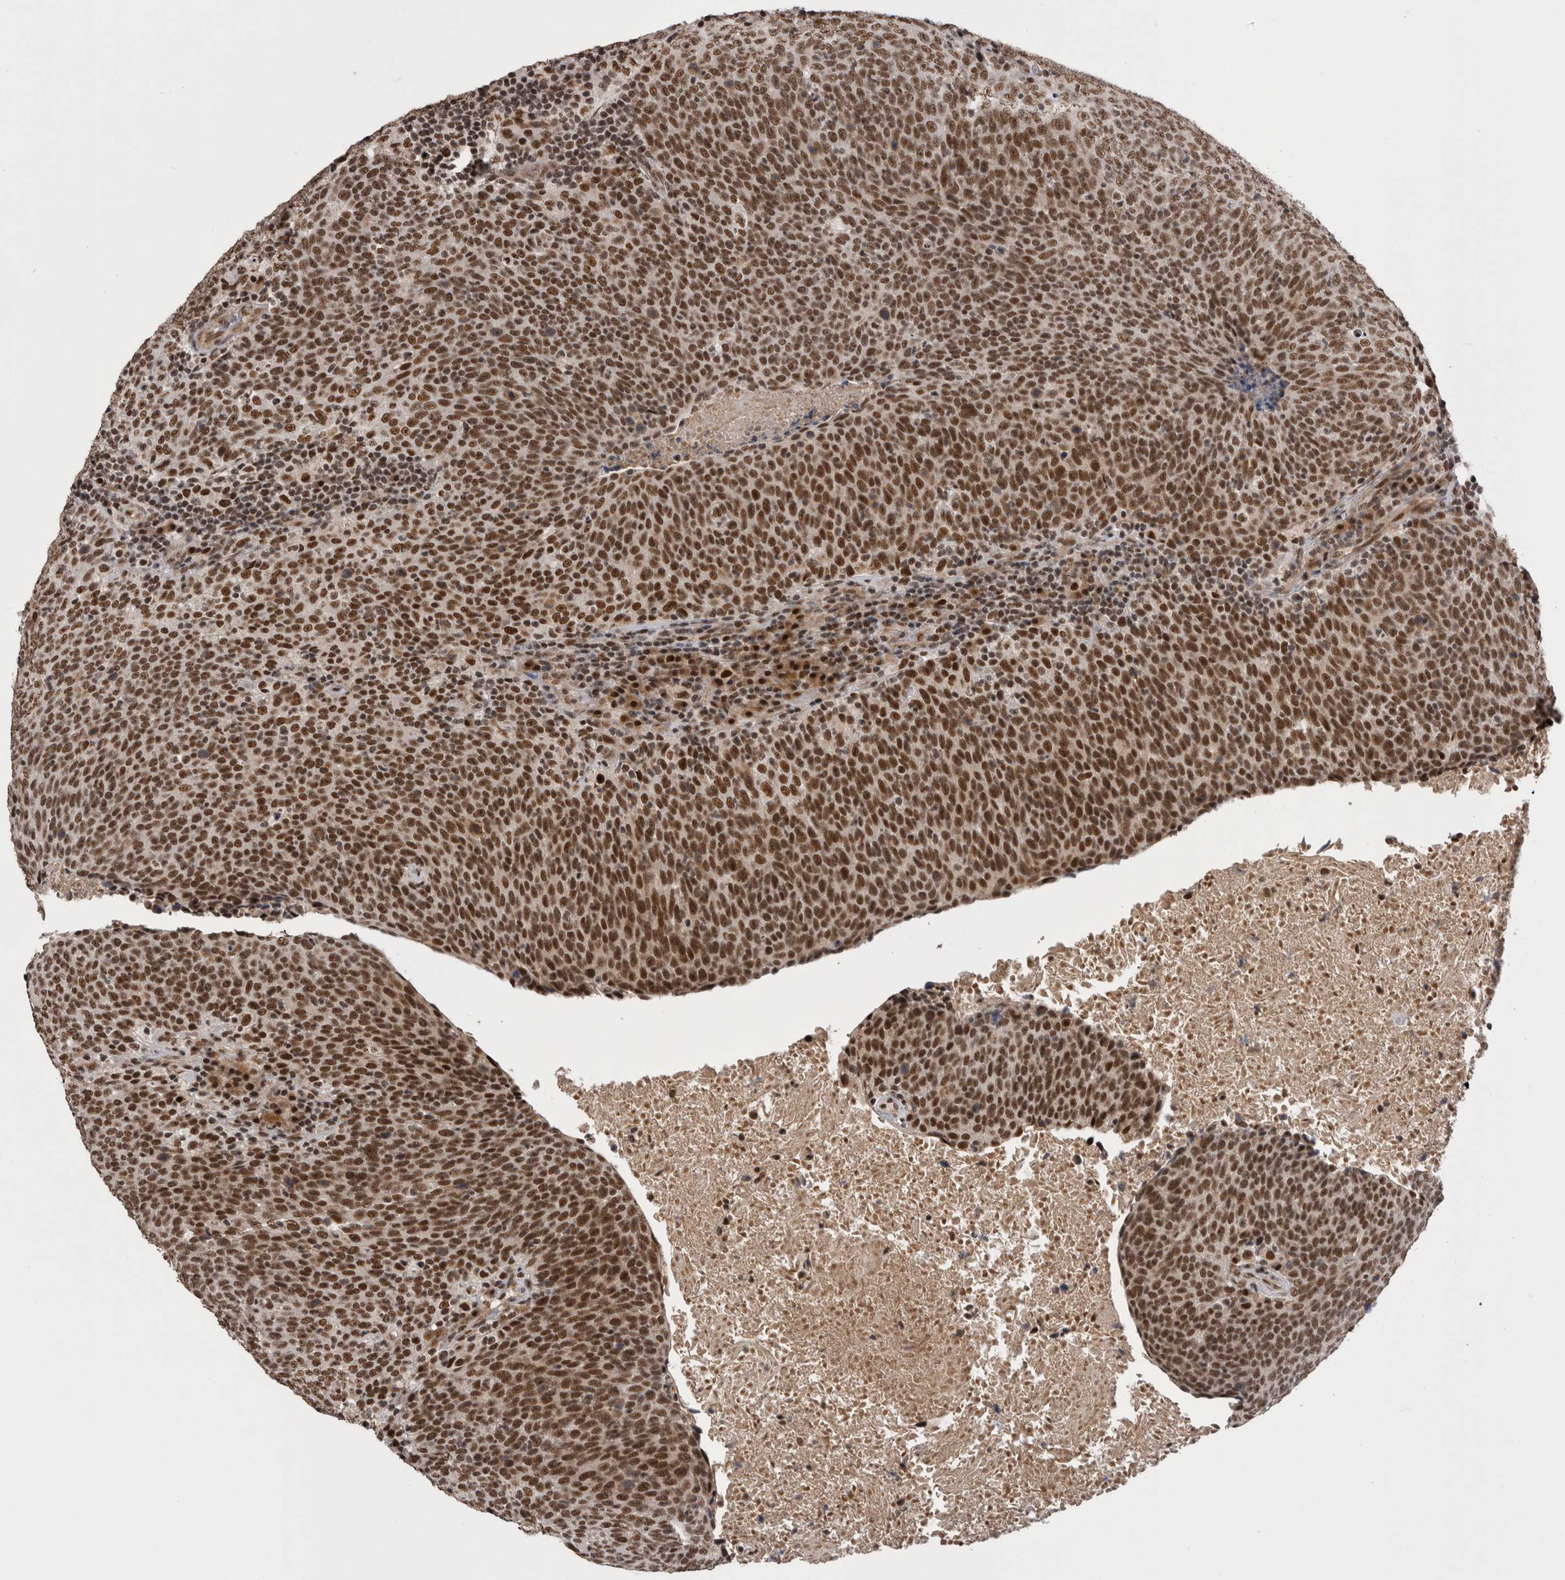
{"staining": {"intensity": "strong", "quantity": ">75%", "location": "nuclear"}, "tissue": "head and neck cancer", "cell_type": "Tumor cells", "image_type": "cancer", "snomed": [{"axis": "morphology", "description": "Squamous cell carcinoma, NOS"}, {"axis": "morphology", "description": "Squamous cell carcinoma, metastatic, NOS"}, {"axis": "topography", "description": "Lymph node"}, {"axis": "topography", "description": "Head-Neck"}], "caption": "DAB (3,3'-diaminobenzidine) immunohistochemical staining of head and neck squamous cell carcinoma displays strong nuclear protein staining in approximately >75% of tumor cells. (DAB (3,3'-diaminobenzidine) IHC with brightfield microscopy, high magnification).", "gene": "CPSF2", "patient": {"sex": "male", "age": 62}}